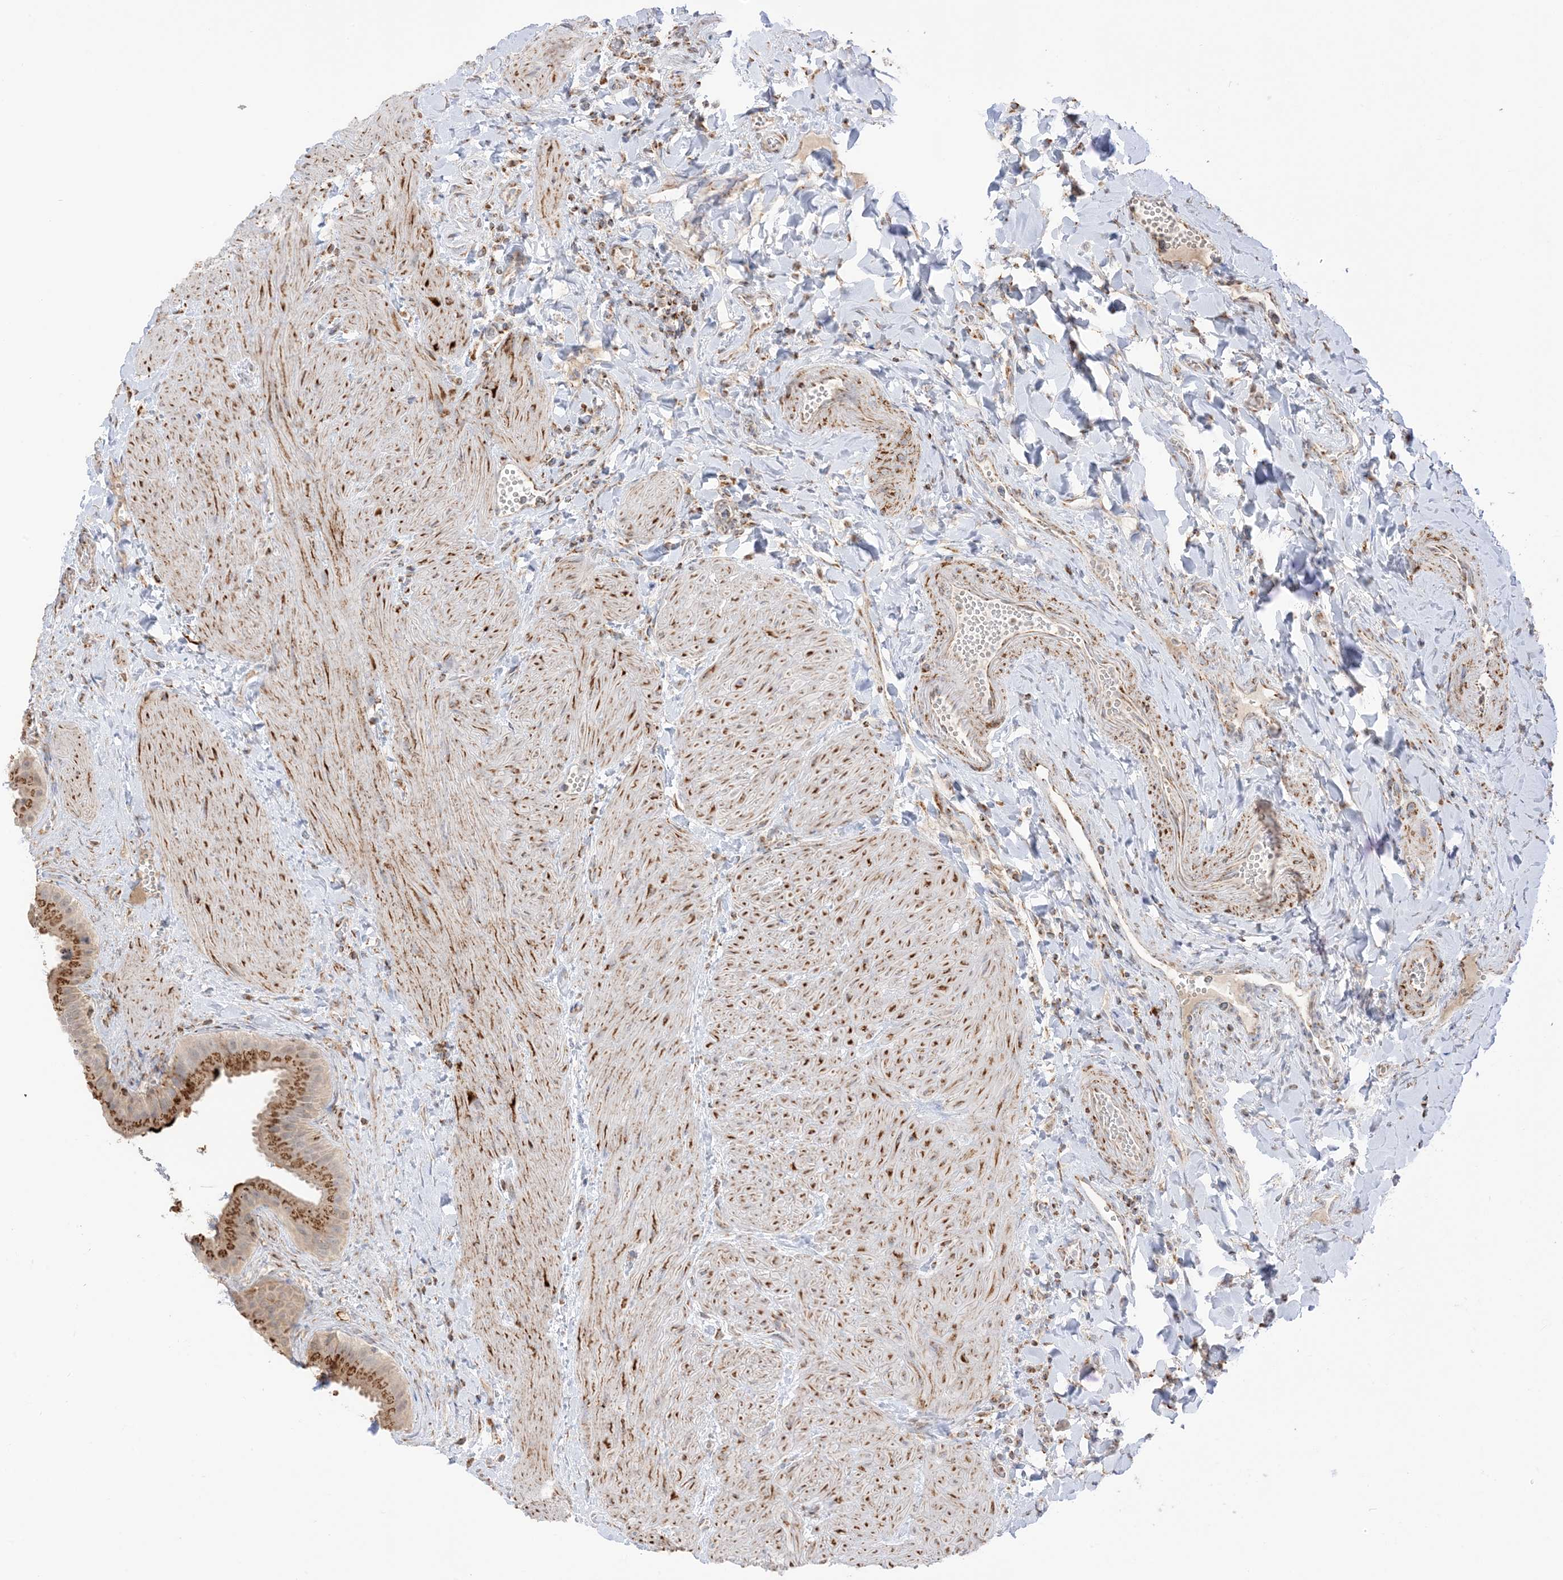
{"staining": {"intensity": "strong", "quantity": ">75%", "location": "cytoplasmic/membranous"}, "tissue": "gallbladder", "cell_type": "Glandular cells", "image_type": "normal", "snomed": [{"axis": "morphology", "description": "Normal tissue, NOS"}, {"axis": "topography", "description": "Gallbladder"}], "caption": "Immunohistochemical staining of normal human gallbladder displays >75% levels of strong cytoplasmic/membranous protein positivity in about >75% of glandular cells.", "gene": "SLC25A12", "patient": {"sex": "male", "age": 55}}